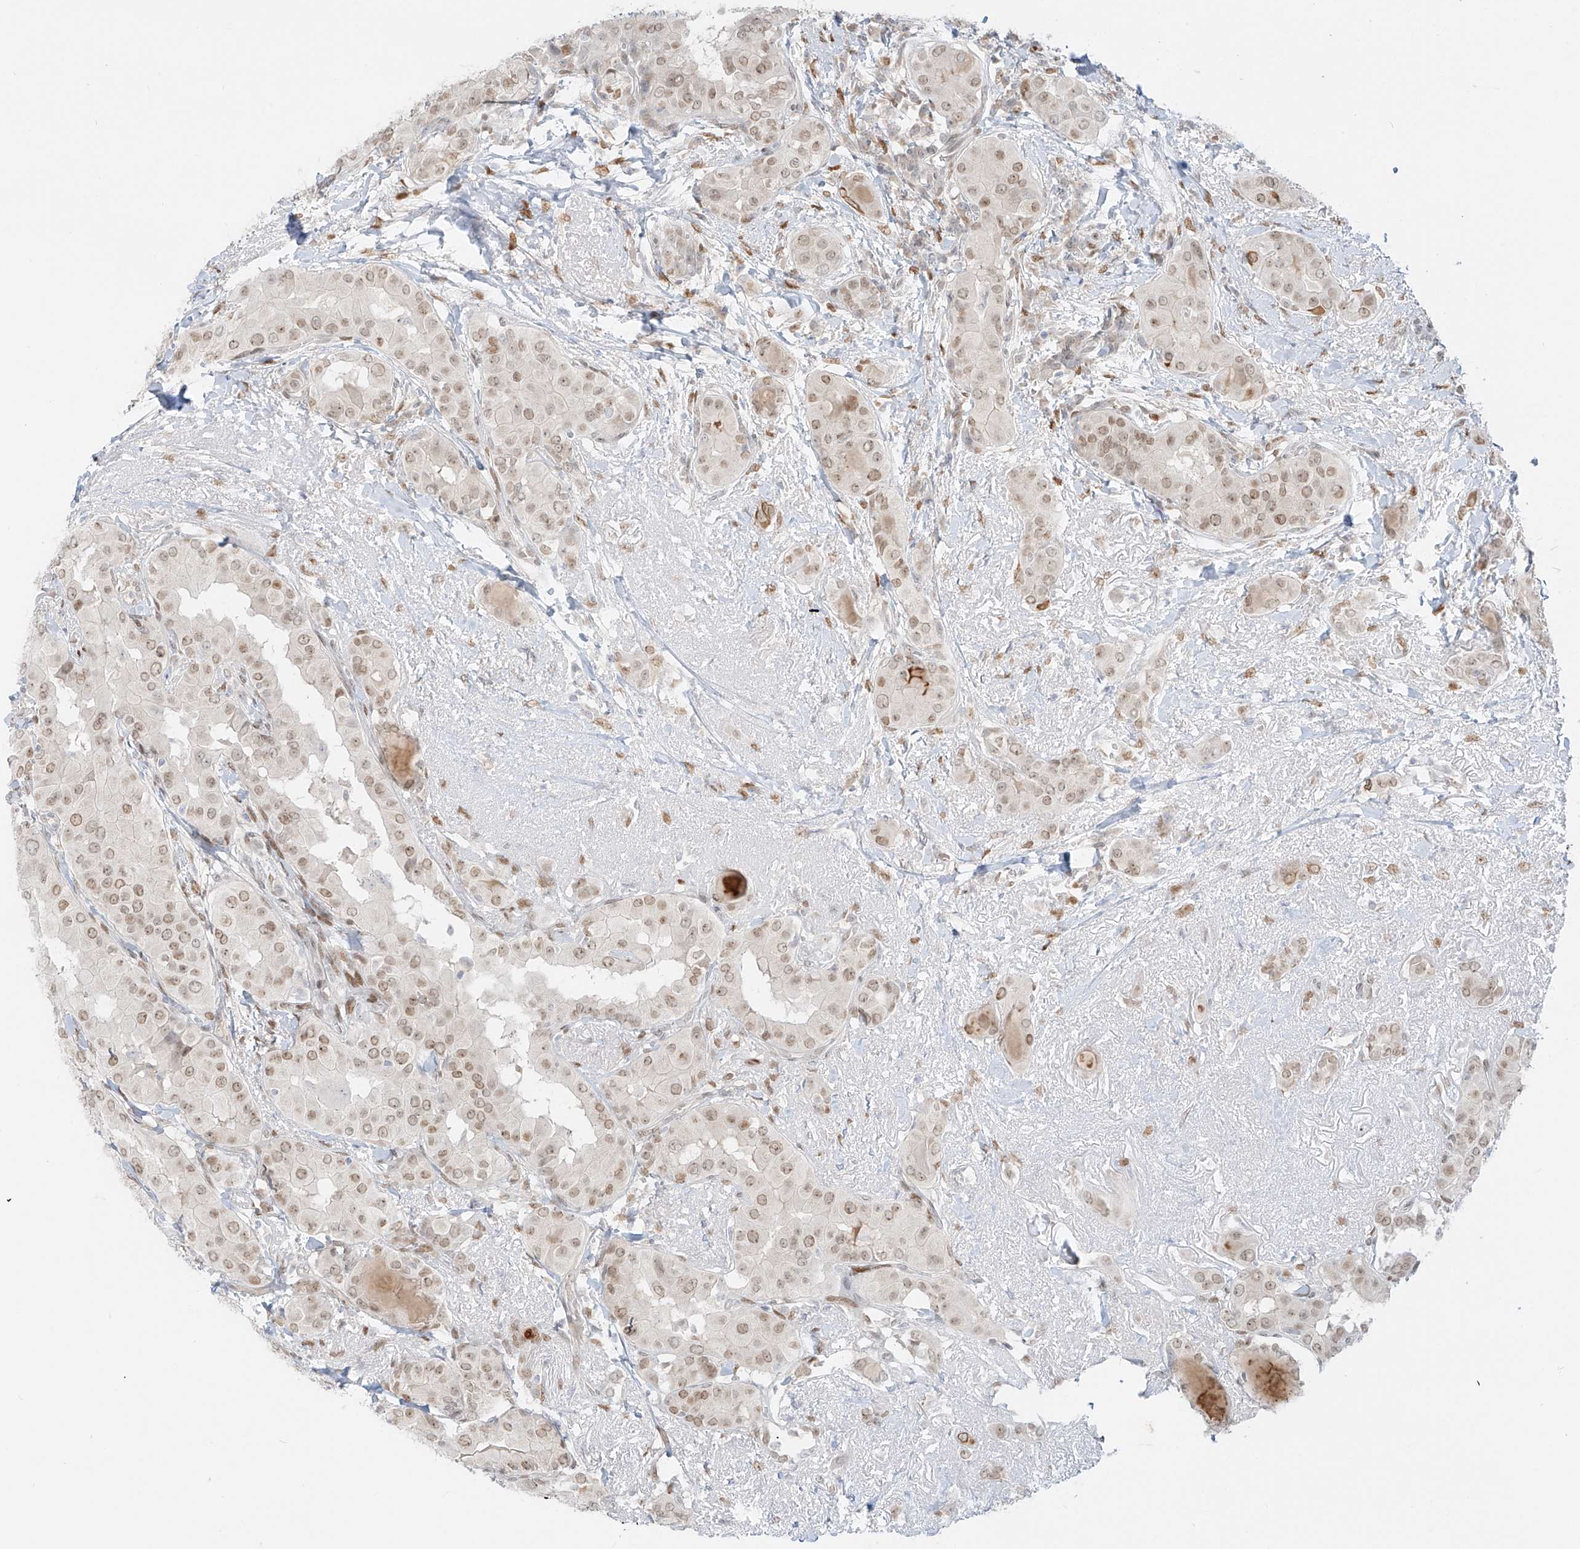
{"staining": {"intensity": "weak", "quantity": ">75%", "location": "nuclear"}, "tissue": "thyroid cancer", "cell_type": "Tumor cells", "image_type": "cancer", "snomed": [{"axis": "morphology", "description": "Papillary adenocarcinoma, NOS"}, {"axis": "topography", "description": "Thyroid gland"}], "caption": "Protein positivity by immunohistochemistry (IHC) displays weak nuclear staining in about >75% of tumor cells in papillary adenocarcinoma (thyroid).", "gene": "ZNF774", "patient": {"sex": "male", "age": 33}}